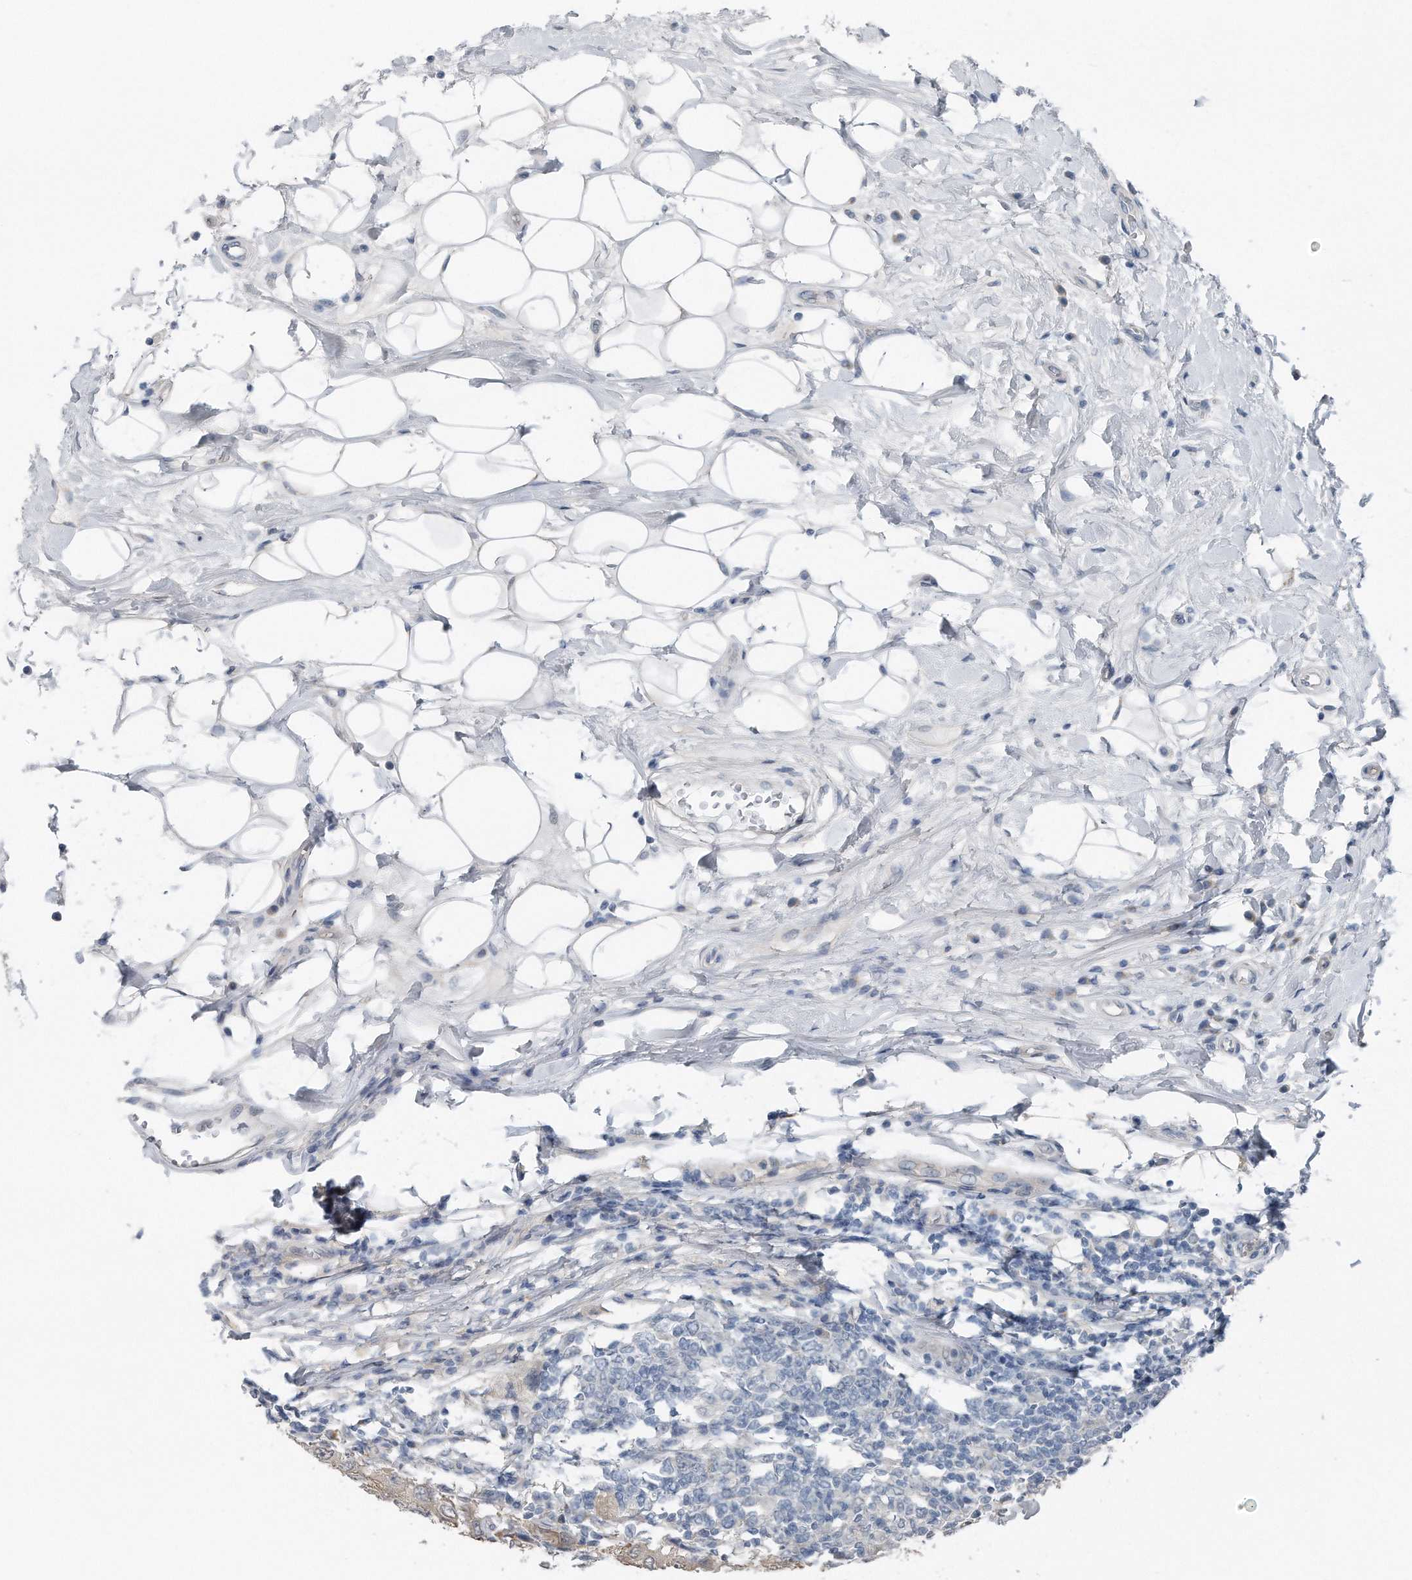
{"staining": {"intensity": "negative", "quantity": "none", "location": "none"}, "tissue": "breast cancer", "cell_type": "Tumor cells", "image_type": "cancer", "snomed": [{"axis": "morphology", "description": "Duct carcinoma"}, {"axis": "topography", "description": "Breast"}], "caption": "Photomicrograph shows no protein staining in tumor cells of breast invasive ductal carcinoma tissue.", "gene": "YRDC", "patient": {"sex": "female", "age": 27}}